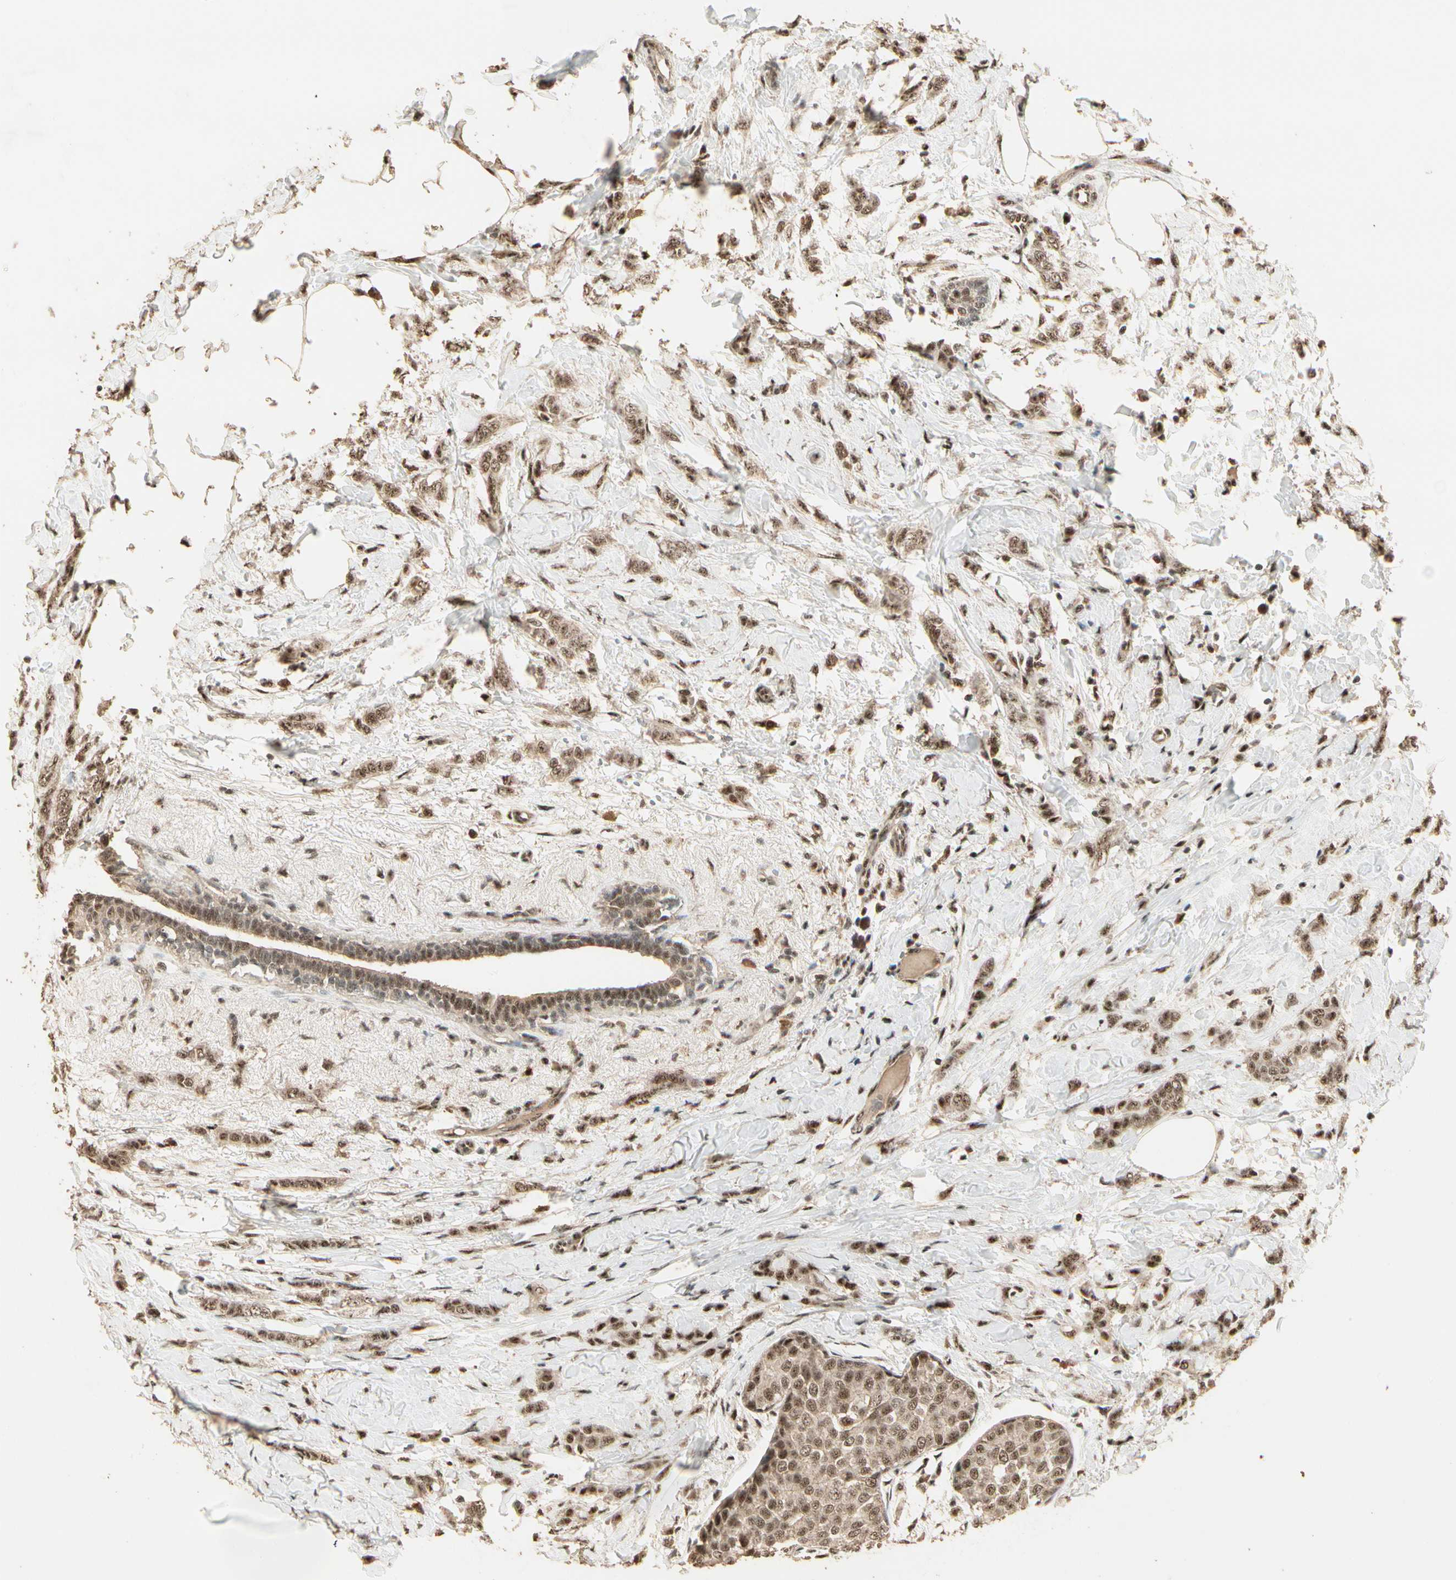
{"staining": {"intensity": "moderate", "quantity": ">75%", "location": "cytoplasmic/membranous,nuclear"}, "tissue": "breast cancer", "cell_type": "Tumor cells", "image_type": "cancer", "snomed": [{"axis": "morphology", "description": "Lobular carcinoma, in situ"}, {"axis": "morphology", "description": "Lobular carcinoma"}, {"axis": "topography", "description": "Breast"}], "caption": "Immunohistochemistry (IHC) photomicrograph of lobular carcinoma (breast) stained for a protein (brown), which reveals medium levels of moderate cytoplasmic/membranous and nuclear expression in about >75% of tumor cells.", "gene": "RBM25", "patient": {"sex": "female", "age": 41}}